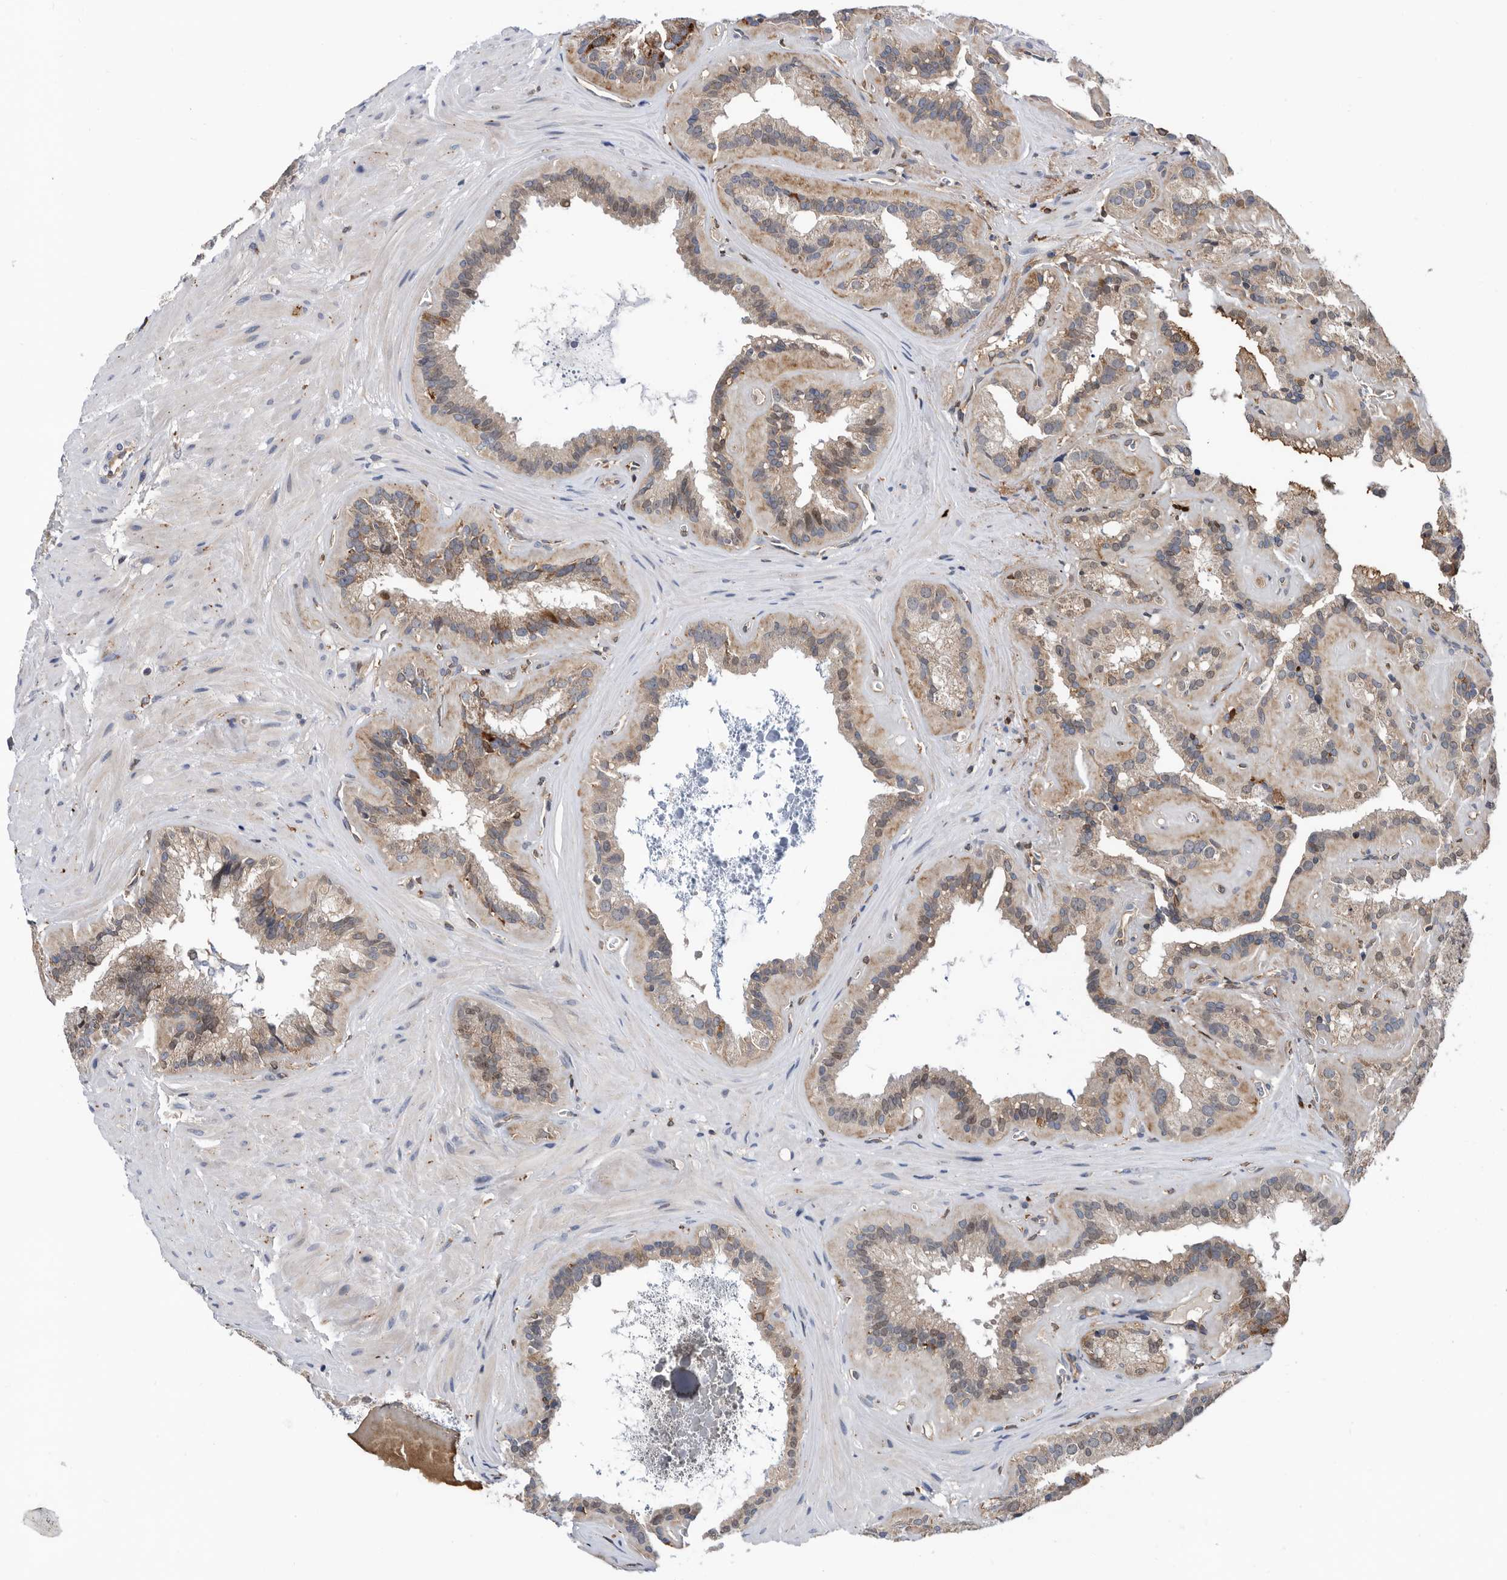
{"staining": {"intensity": "moderate", "quantity": "25%-75%", "location": "cytoplasmic/membranous"}, "tissue": "seminal vesicle", "cell_type": "Glandular cells", "image_type": "normal", "snomed": [{"axis": "morphology", "description": "Normal tissue, NOS"}, {"axis": "topography", "description": "Prostate"}, {"axis": "topography", "description": "Seminal veicle"}], "caption": "Brown immunohistochemical staining in benign human seminal vesicle demonstrates moderate cytoplasmic/membranous positivity in approximately 25%-75% of glandular cells.", "gene": "ATAD2", "patient": {"sex": "male", "age": 59}}